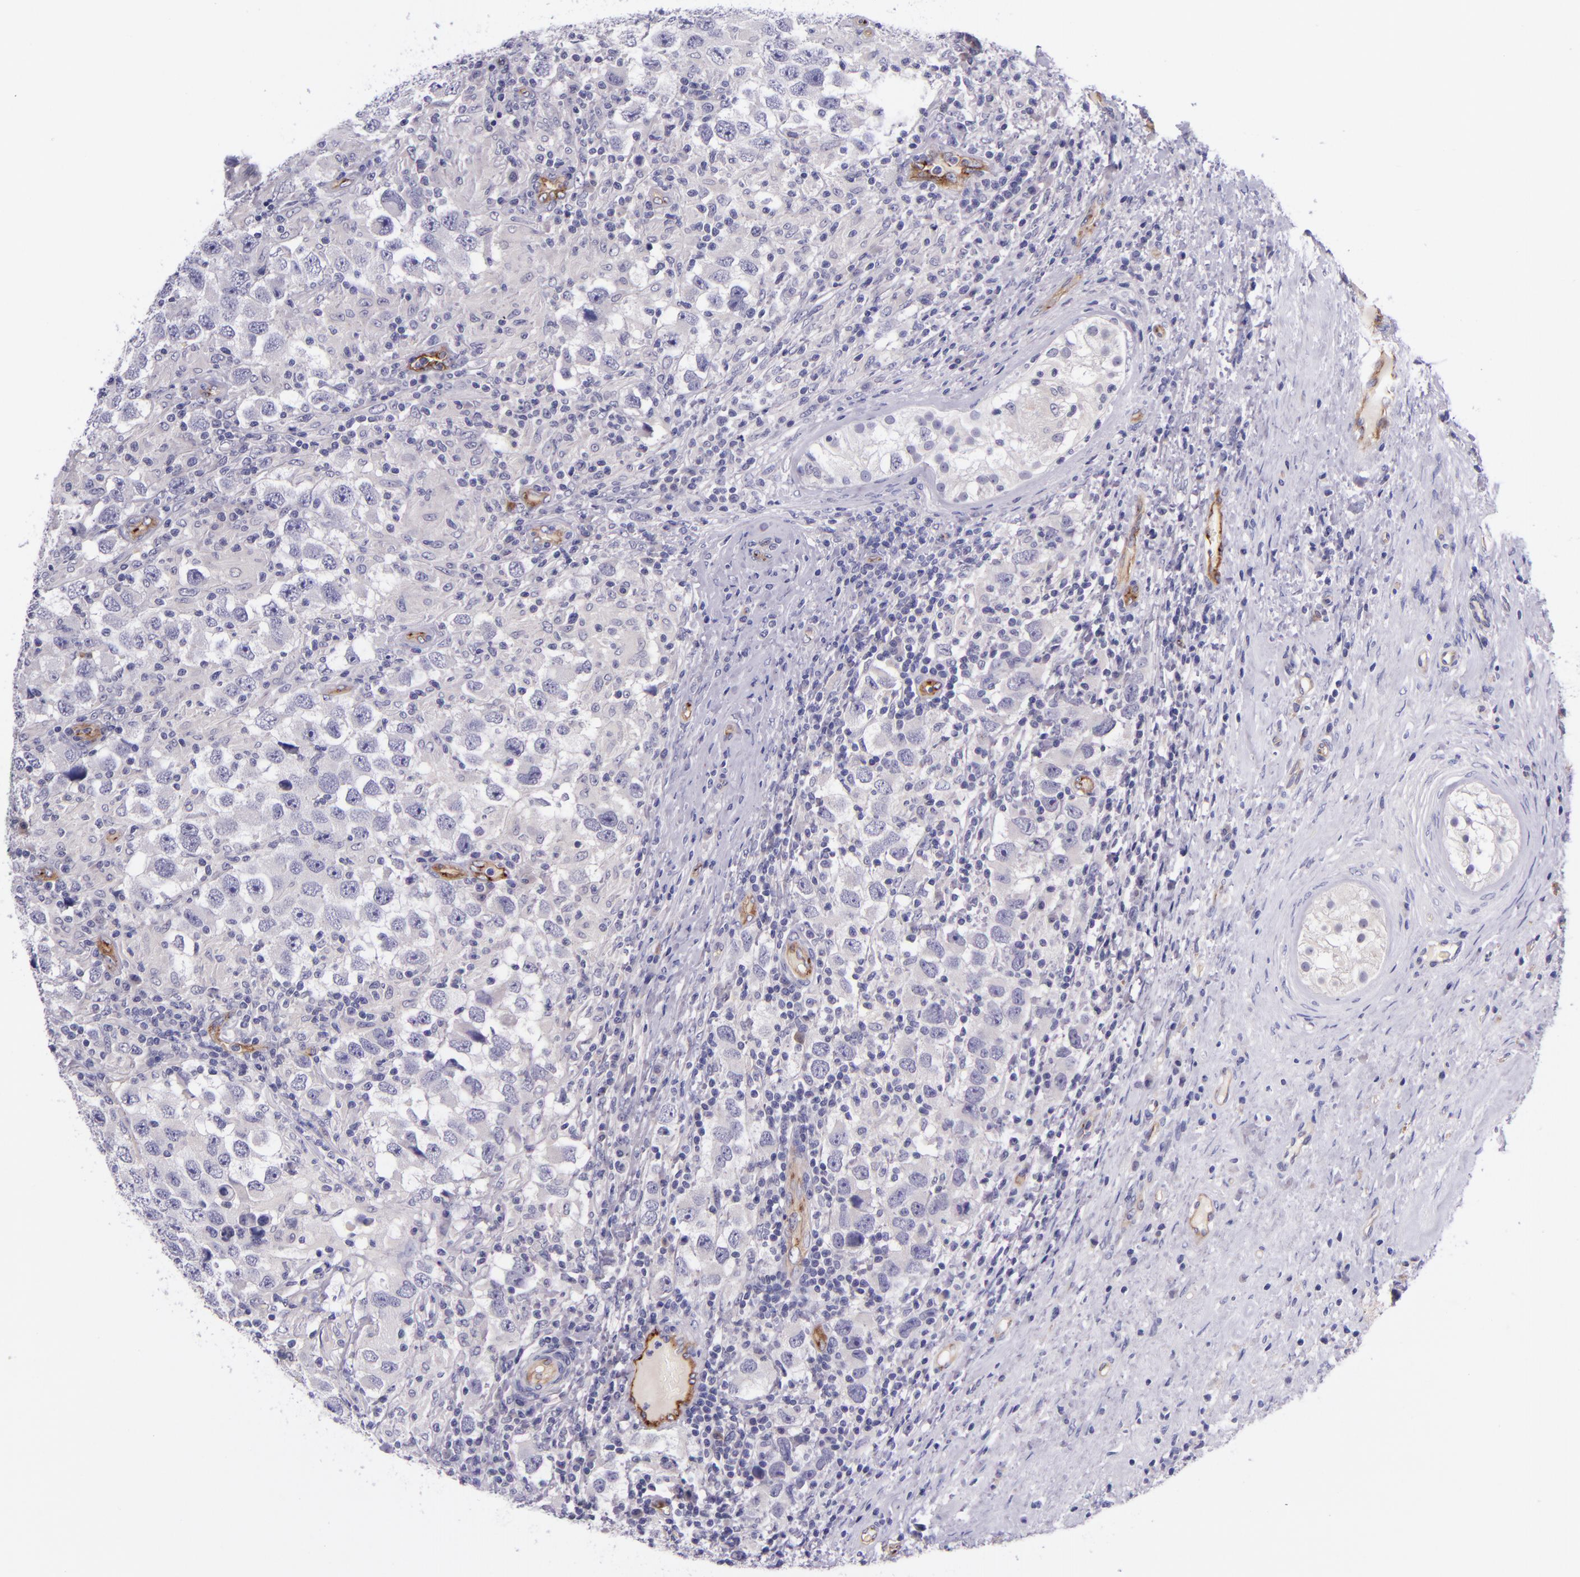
{"staining": {"intensity": "negative", "quantity": "none", "location": "none"}, "tissue": "testis cancer", "cell_type": "Tumor cells", "image_type": "cancer", "snomed": [{"axis": "morphology", "description": "Carcinoma, Embryonal, NOS"}, {"axis": "topography", "description": "Testis"}], "caption": "A high-resolution histopathology image shows immunohistochemistry staining of testis cancer (embryonal carcinoma), which reveals no significant positivity in tumor cells. The staining was performed using DAB (3,3'-diaminobenzidine) to visualize the protein expression in brown, while the nuclei were stained in blue with hematoxylin (Magnification: 20x).", "gene": "NOS3", "patient": {"sex": "male", "age": 21}}